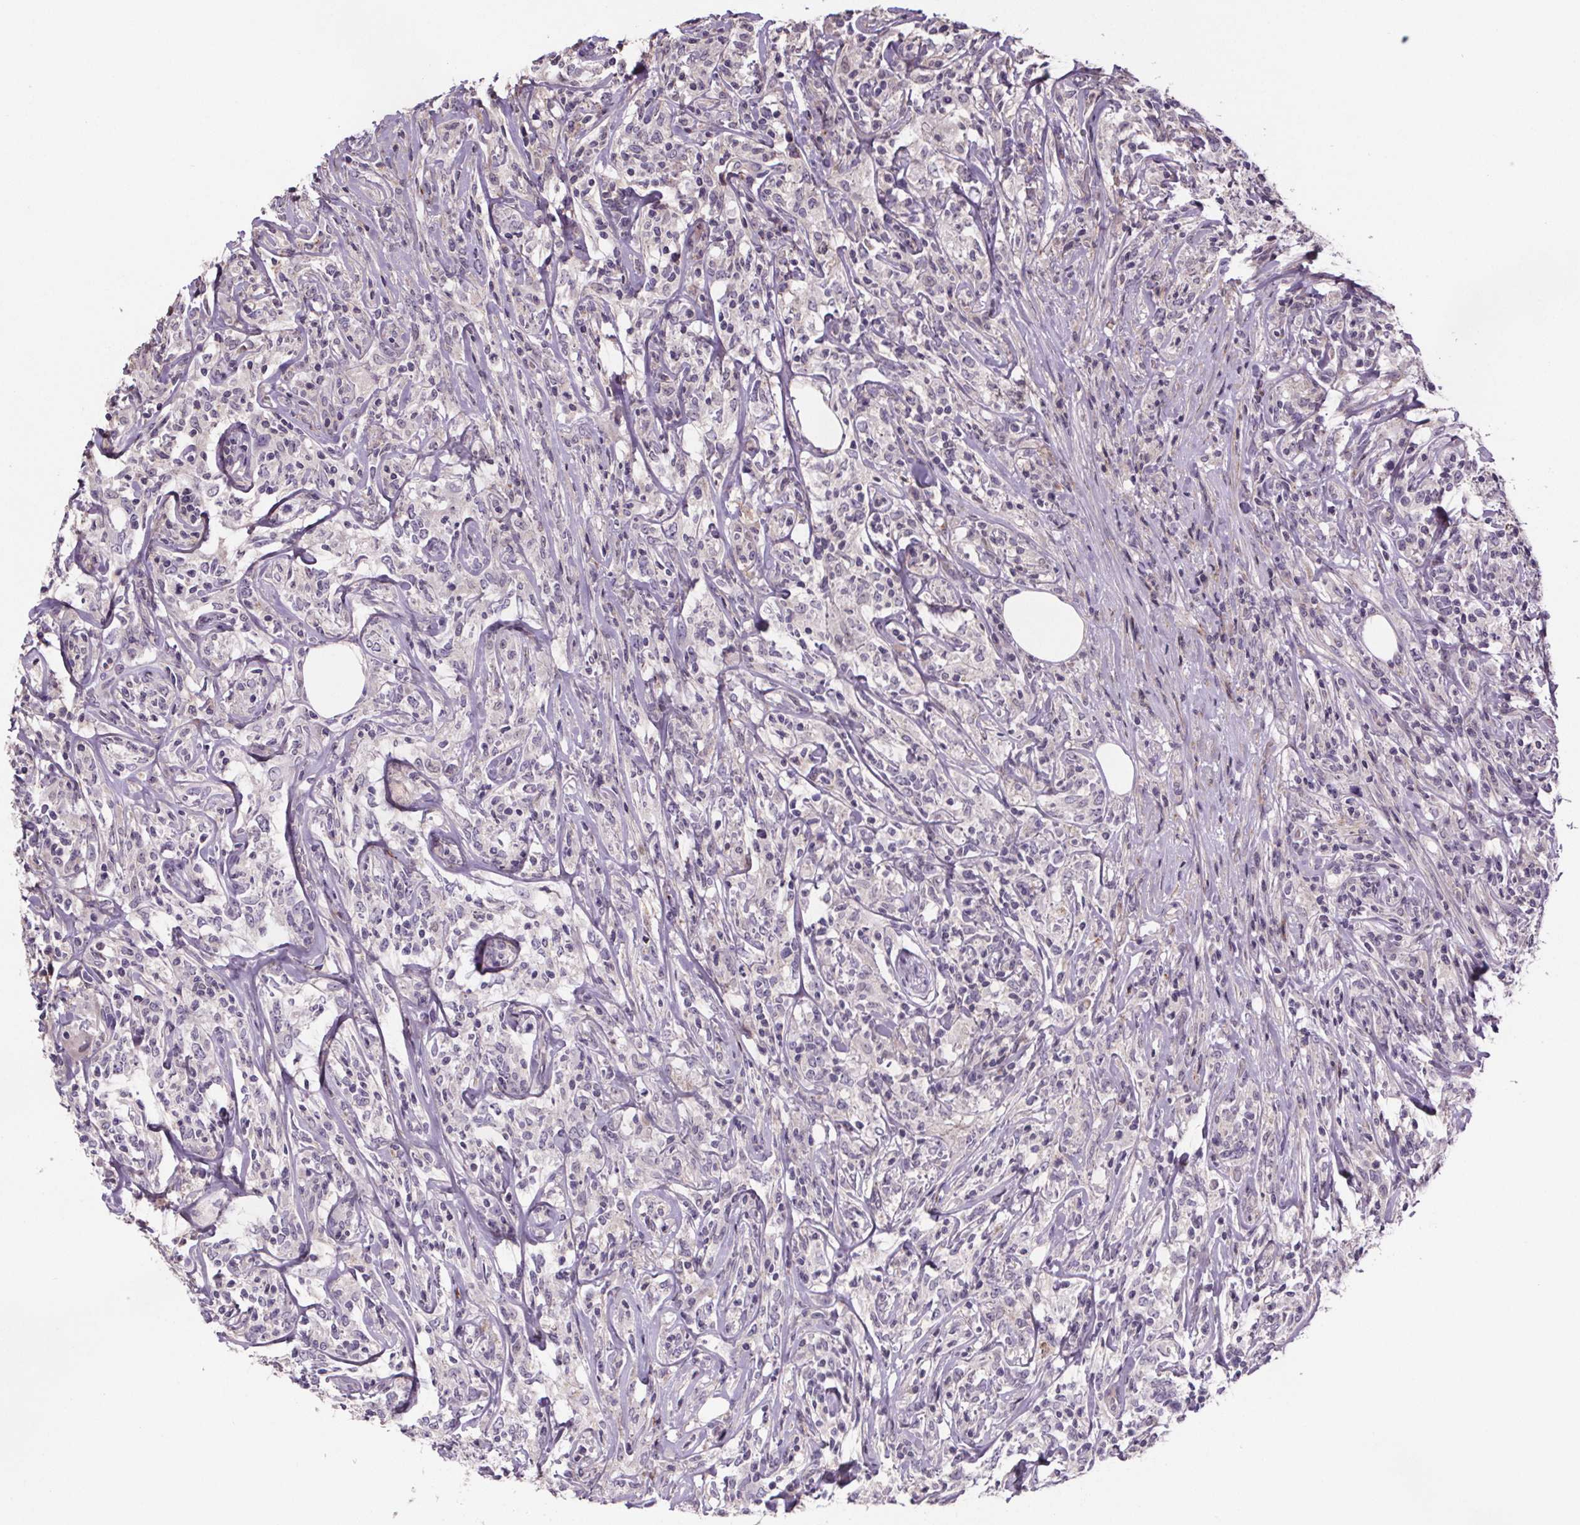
{"staining": {"intensity": "negative", "quantity": "none", "location": "none"}, "tissue": "lymphoma", "cell_type": "Tumor cells", "image_type": "cancer", "snomed": [{"axis": "morphology", "description": "Malignant lymphoma, non-Hodgkin's type, High grade"}, {"axis": "topography", "description": "Lymph node"}], "caption": "Lymphoma was stained to show a protein in brown. There is no significant expression in tumor cells. (IHC, brightfield microscopy, high magnification).", "gene": "CLN3", "patient": {"sex": "female", "age": 84}}